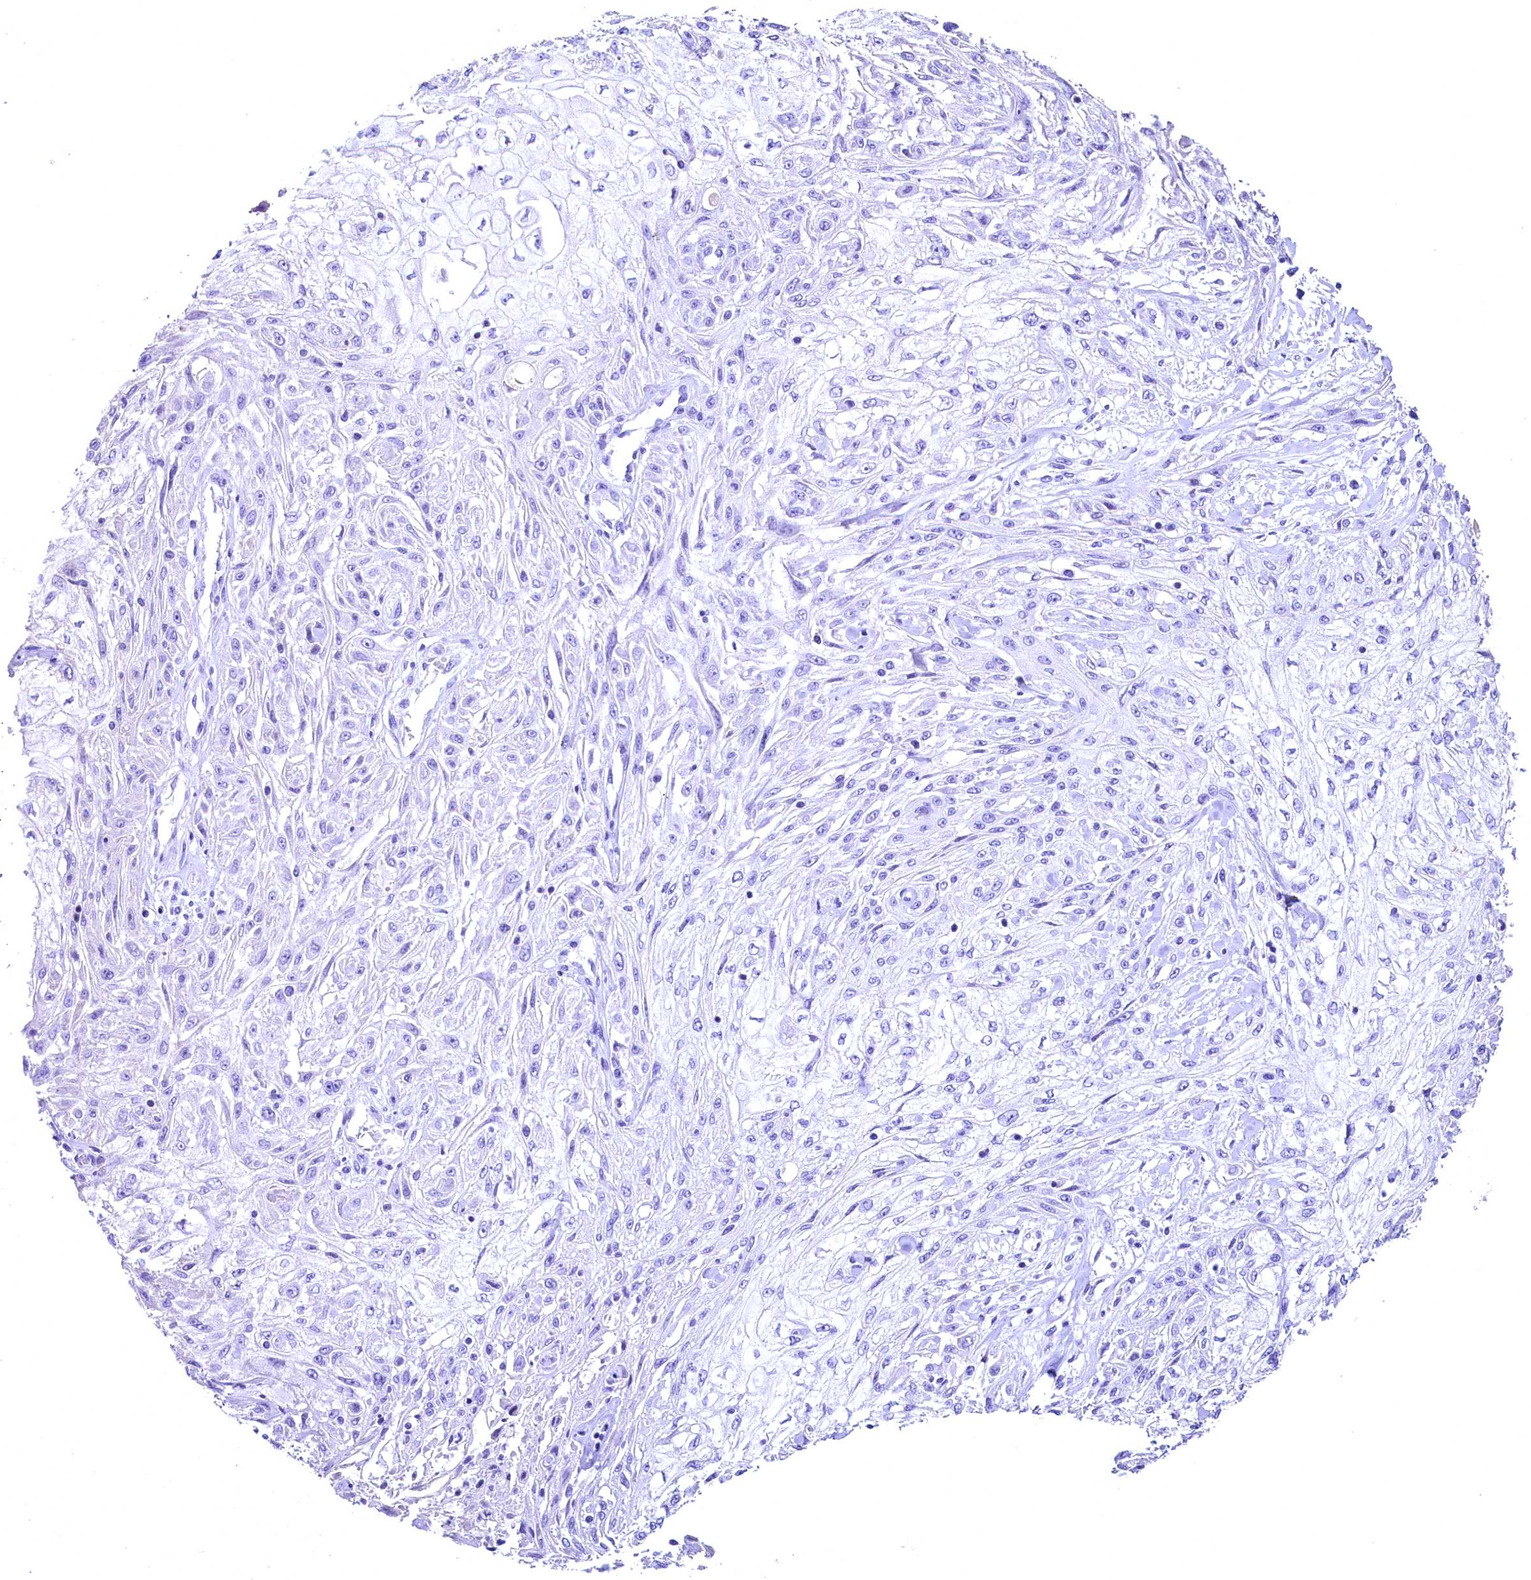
{"staining": {"intensity": "negative", "quantity": "none", "location": "none"}, "tissue": "skin cancer", "cell_type": "Tumor cells", "image_type": "cancer", "snomed": [{"axis": "morphology", "description": "Squamous cell carcinoma, NOS"}, {"axis": "morphology", "description": "Squamous cell carcinoma, metastatic, NOS"}, {"axis": "topography", "description": "Skin"}, {"axis": "topography", "description": "Lymph node"}], "caption": "Immunohistochemistry (IHC) of skin cancer (squamous cell carcinoma) demonstrates no expression in tumor cells.", "gene": "SKIDA1", "patient": {"sex": "male", "age": 75}}